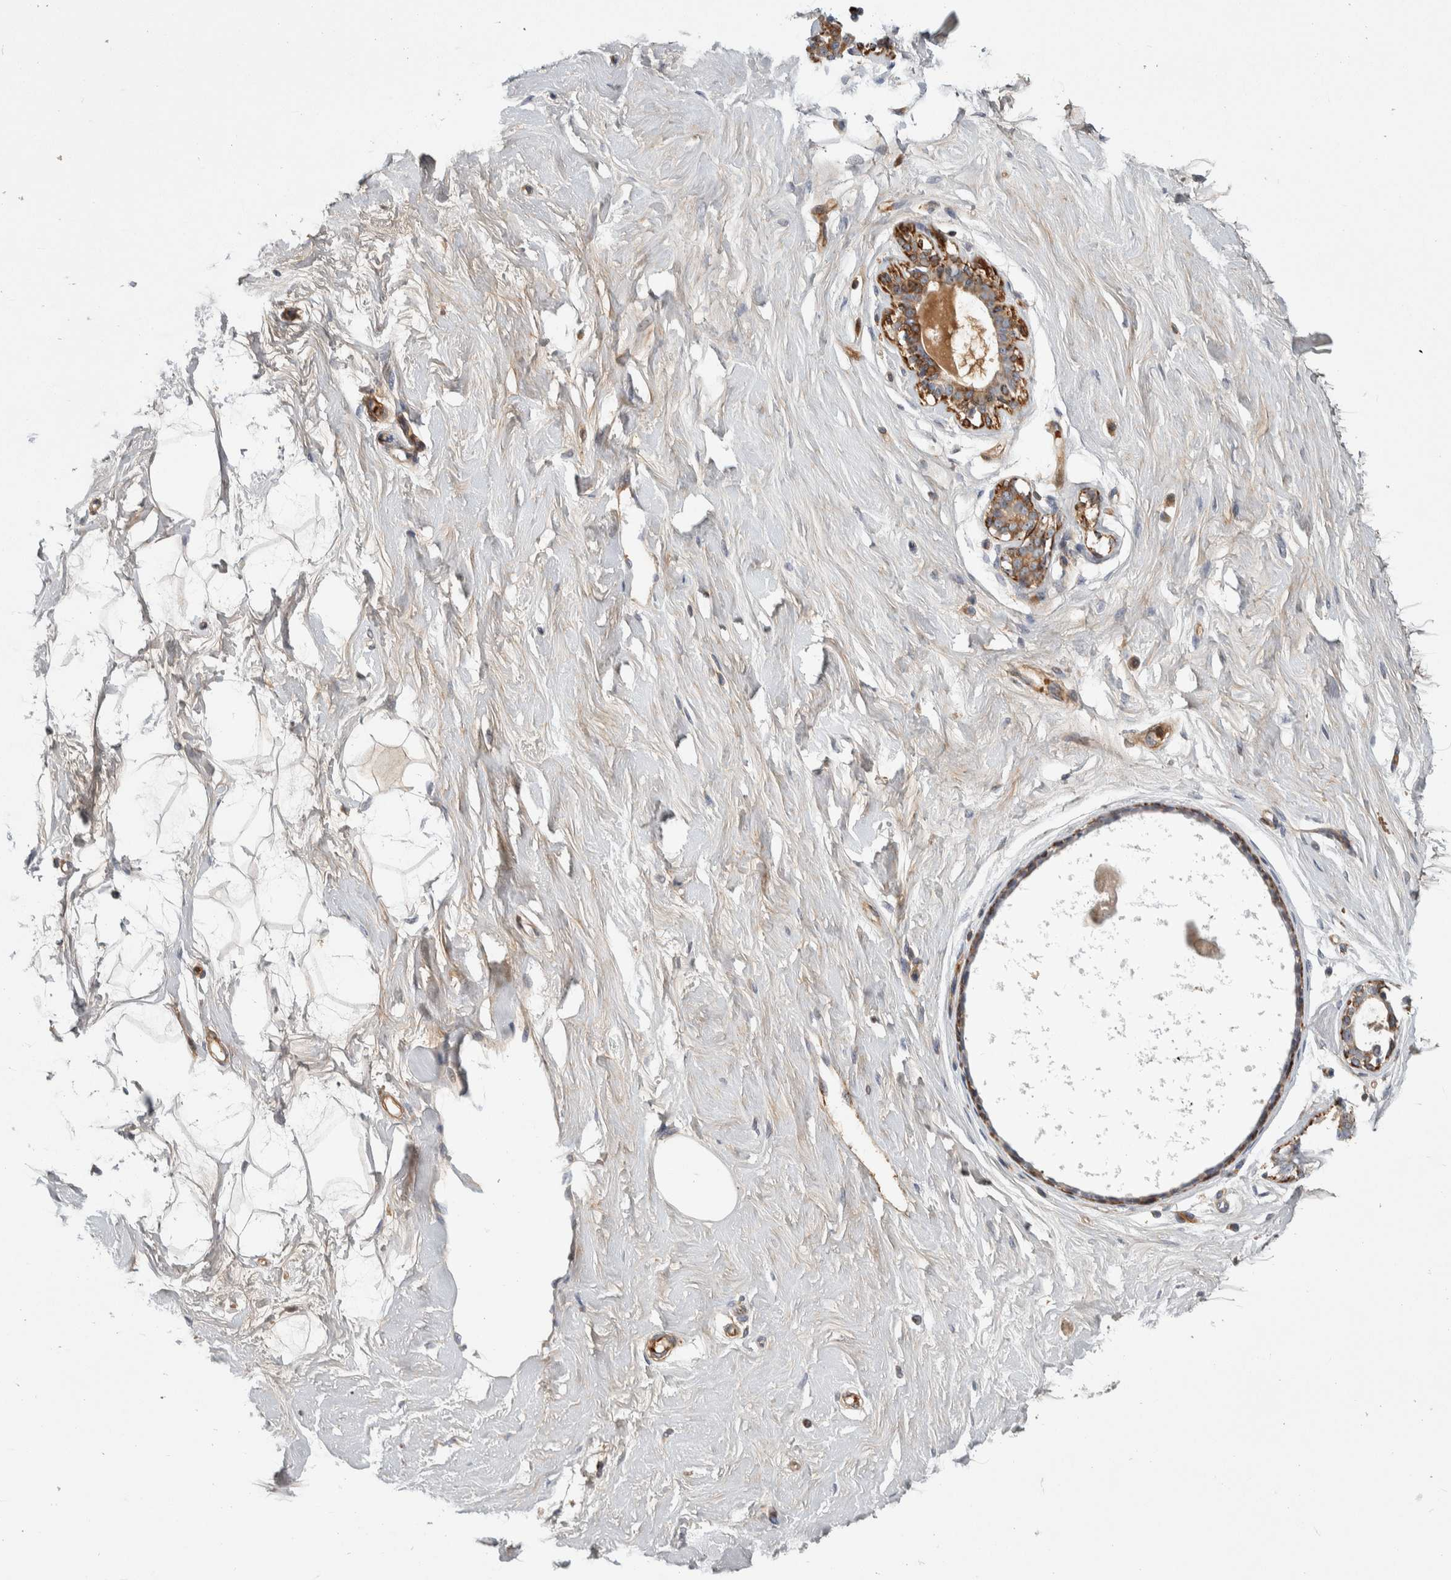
{"staining": {"intensity": "negative", "quantity": "none", "location": "none"}, "tissue": "breast", "cell_type": "Adipocytes", "image_type": "normal", "snomed": [{"axis": "morphology", "description": "Normal tissue, NOS"}, {"axis": "topography", "description": "Breast"}], "caption": "High power microscopy photomicrograph of an IHC micrograph of normal breast, revealing no significant positivity in adipocytes.", "gene": "PSMG3", "patient": {"sex": "female", "age": 23}}